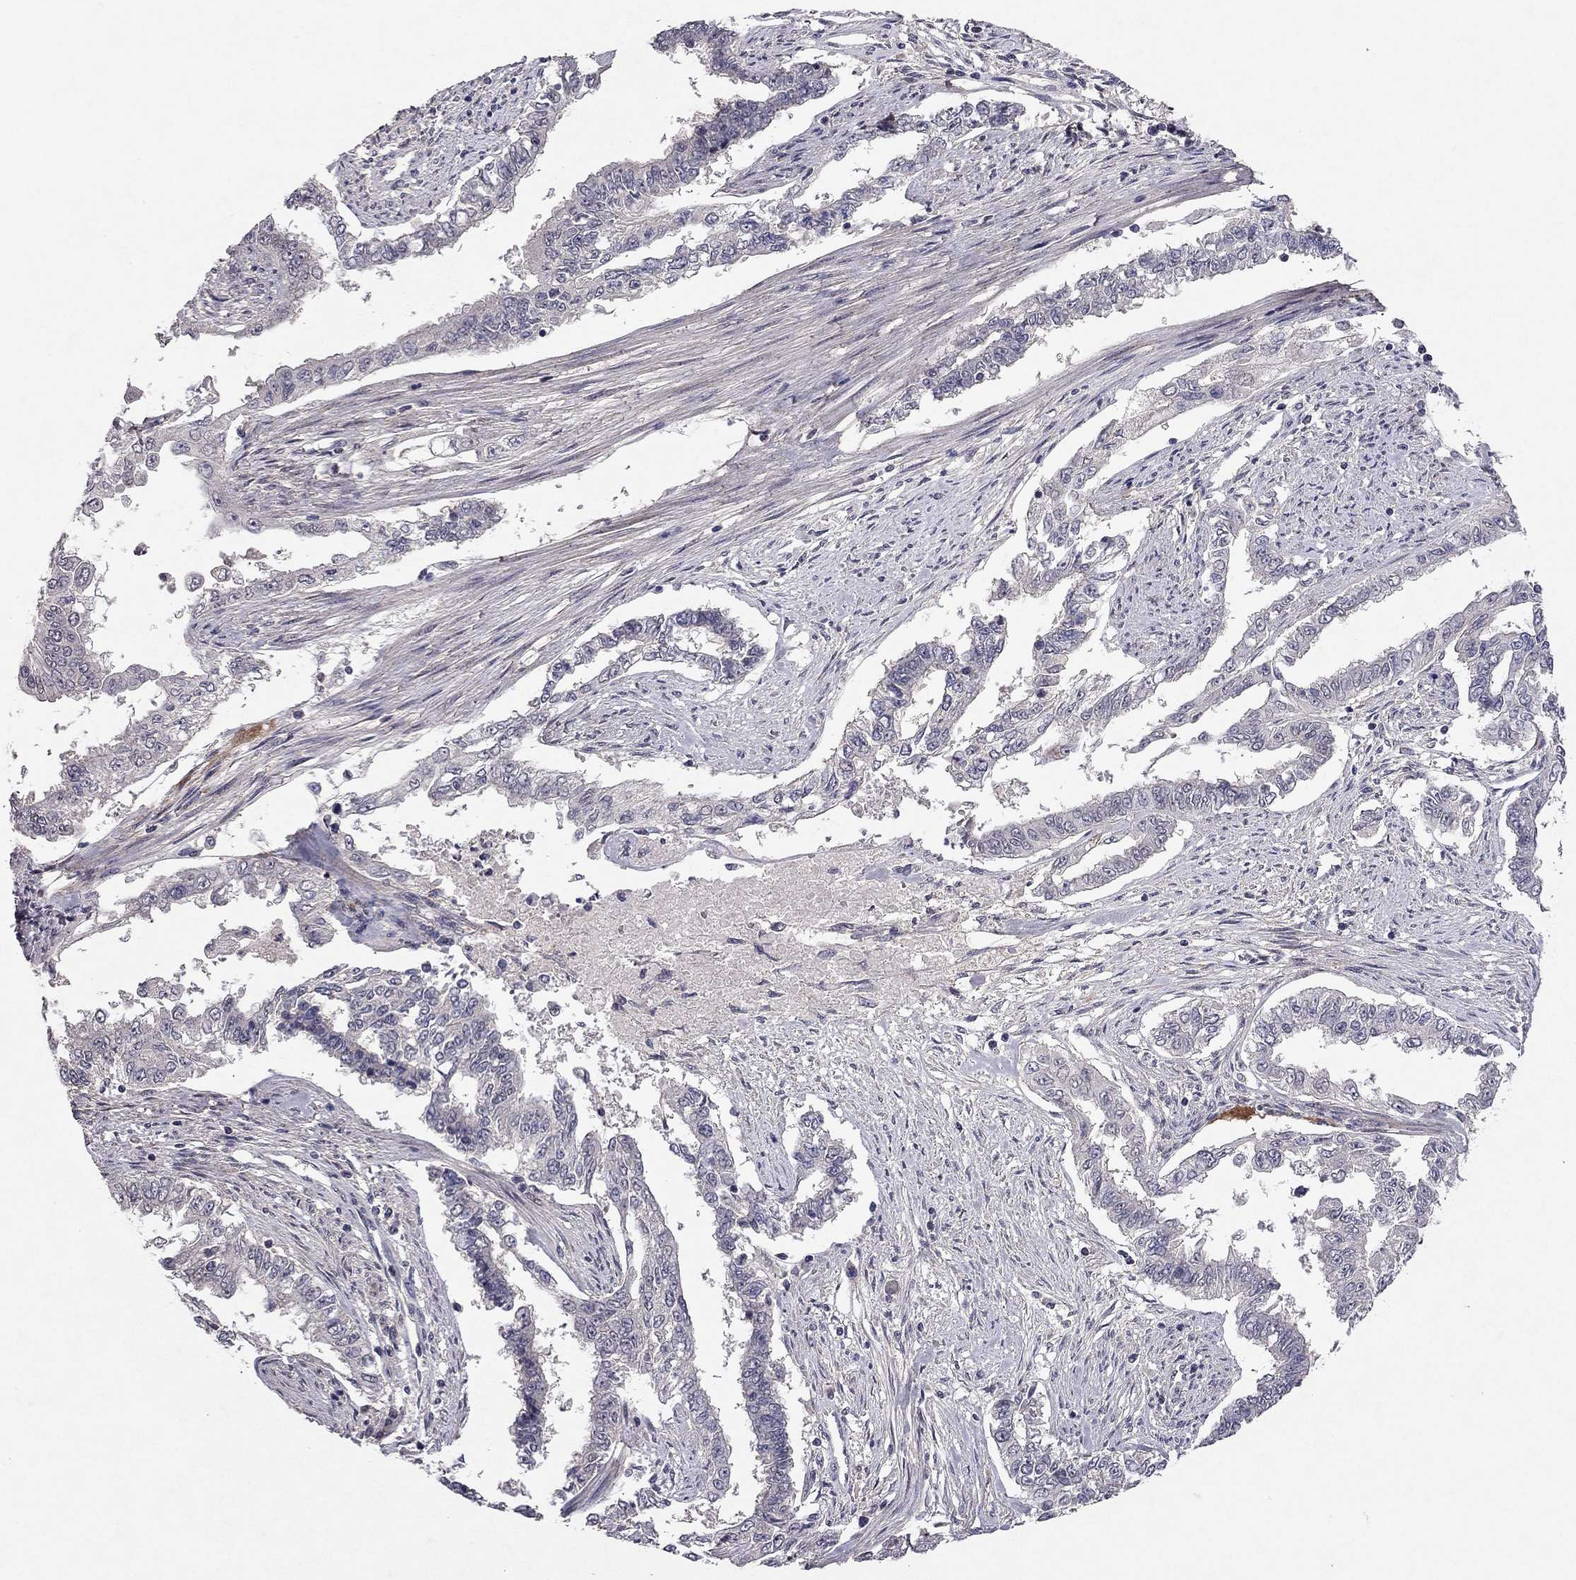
{"staining": {"intensity": "negative", "quantity": "none", "location": "none"}, "tissue": "endometrial cancer", "cell_type": "Tumor cells", "image_type": "cancer", "snomed": [{"axis": "morphology", "description": "Adenocarcinoma, NOS"}, {"axis": "topography", "description": "Uterus"}], "caption": "Immunohistochemistry histopathology image of neoplastic tissue: human endometrial cancer (adenocarcinoma) stained with DAB exhibits no significant protein expression in tumor cells. Nuclei are stained in blue.", "gene": "ESR2", "patient": {"sex": "female", "age": 59}}